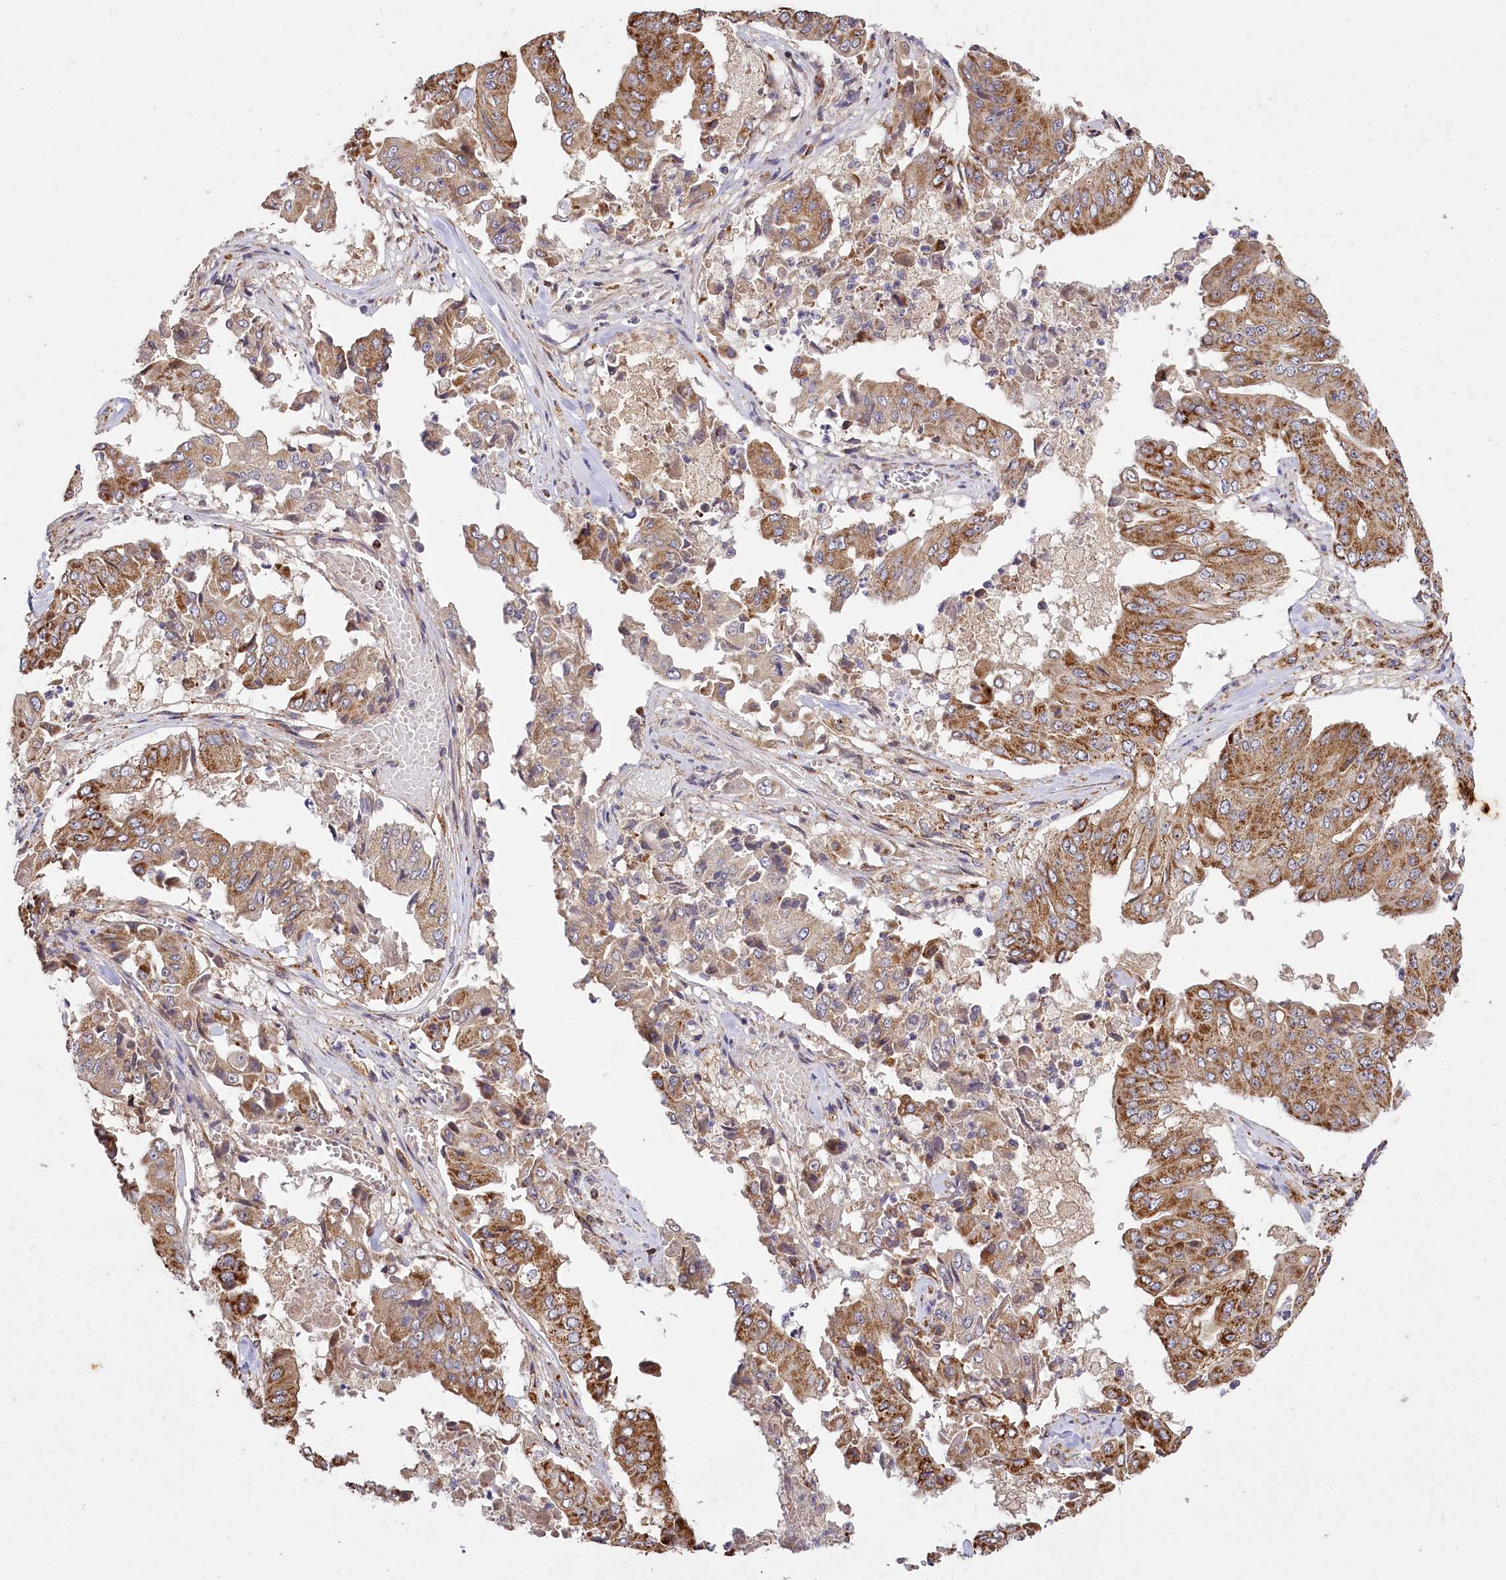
{"staining": {"intensity": "moderate", "quantity": ">75%", "location": "cytoplasmic/membranous"}, "tissue": "pancreatic cancer", "cell_type": "Tumor cells", "image_type": "cancer", "snomed": [{"axis": "morphology", "description": "Adenocarcinoma, NOS"}, {"axis": "topography", "description": "Pancreas"}], "caption": "IHC staining of pancreatic adenocarcinoma, which displays medium levels of moderate cytoplasmic/membranous positivity in about >75% of tumor cells indicating moderate cytoplasmic/membranous protein positivity. The staining was performed using DAB (3,3'-diaminobenzidine) (brown) for protein detection and nuclei were counterstained in hematoxylin (blue).", "gene": "CARD19", "patient": {"sex": "female", "age": 77}}